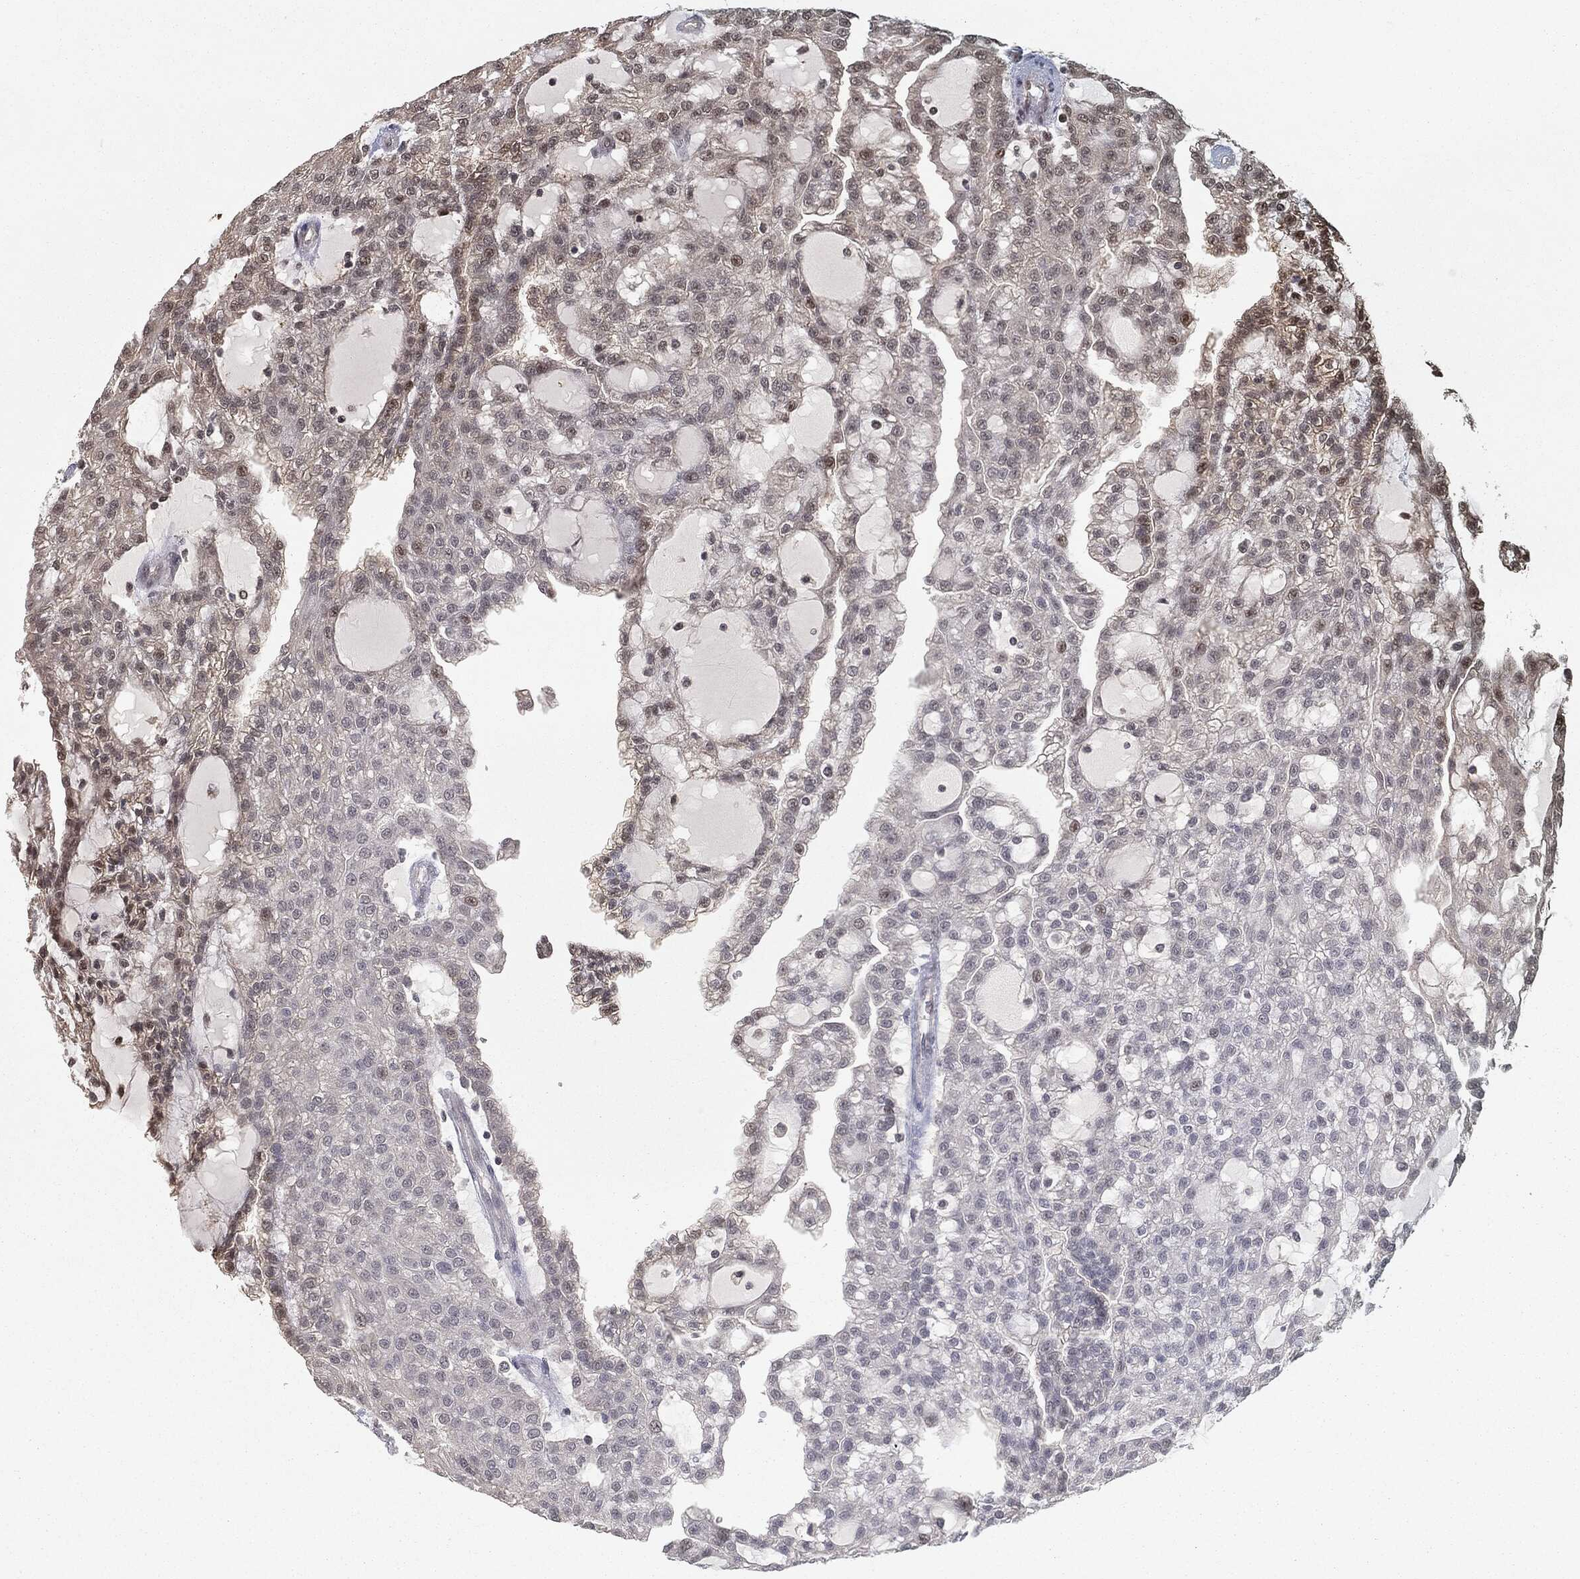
{"staining": {"intensity": "weak", "quantity": "<25%", "location": "nuclear"}, "tissue": "renal cancer", "cell_type": "Tumor cells", "image_type": "cancer", "snomed": [{"axis": "morphology", "description": "Adenocarcinoma, NOS"}, {"axis": "topography", "description": "Kidney"}], "caption": "Tumor cells are negative for protein expression in human renal cancer (adenocarcinoma). (DAB IHC, high magnification).", "gene": "ZNHIT6", "patient": {"sex": "male", "age": 63}}